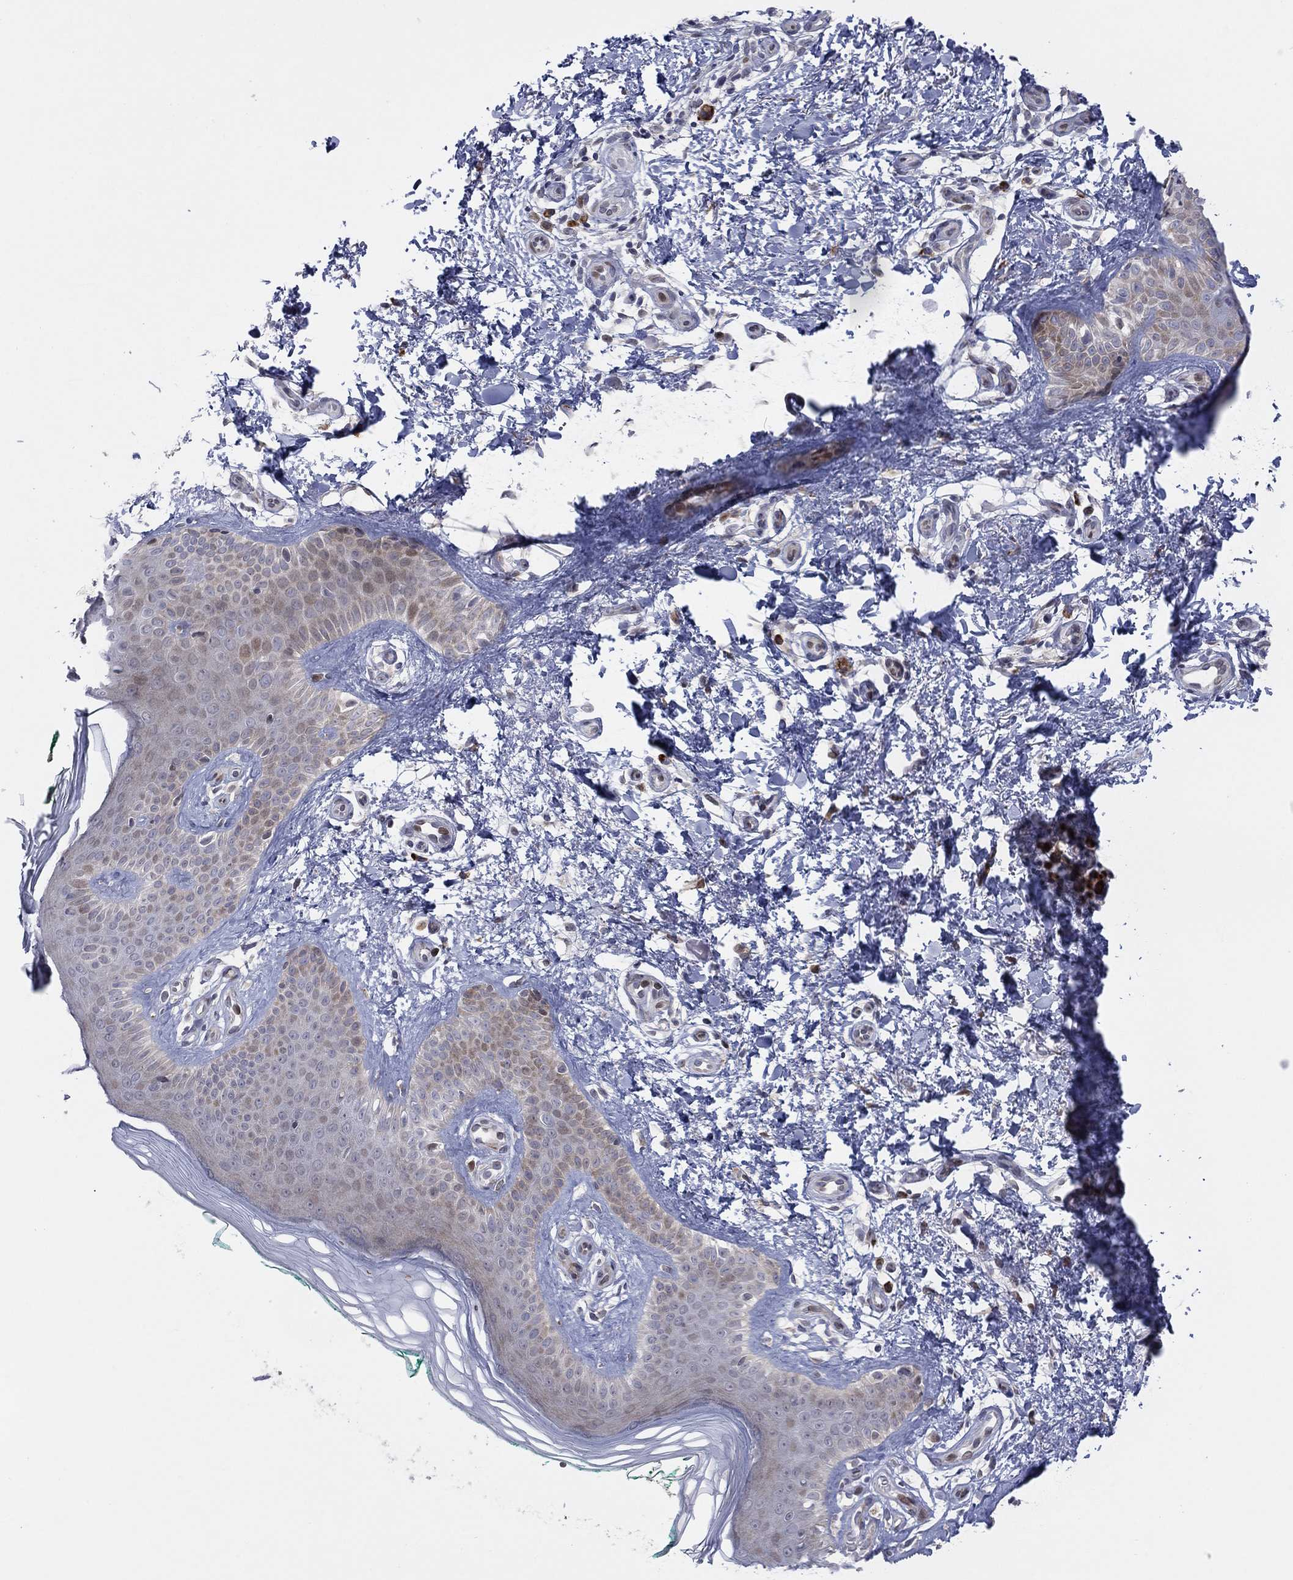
{"staining": {"intensity": "negative", "quantity": "none", "location": "none"}, "tissue": "skin", "cell_type": "Fibroblasts", "image_type": "normal", "snomed": [{"axis": "morphology", "description": "Normal tissue, NOS"}, {"axis": "morphology", "description": "Inflammation, NOS"}, {"axis": "morphology", "description": "Fibrosis, NOS"}, {"axis": "topography", "description": "Skin"}], "caption": "Immunohistochemistry photomicrograph of benign skin: skin stained with DAB displays no significant protein positivity in fibroblasts. (Immunohistochemistry, brightfield microscopy, high magnification).", "gene": "TTC21B", "patient": {"sex": "male", "age": 71}}